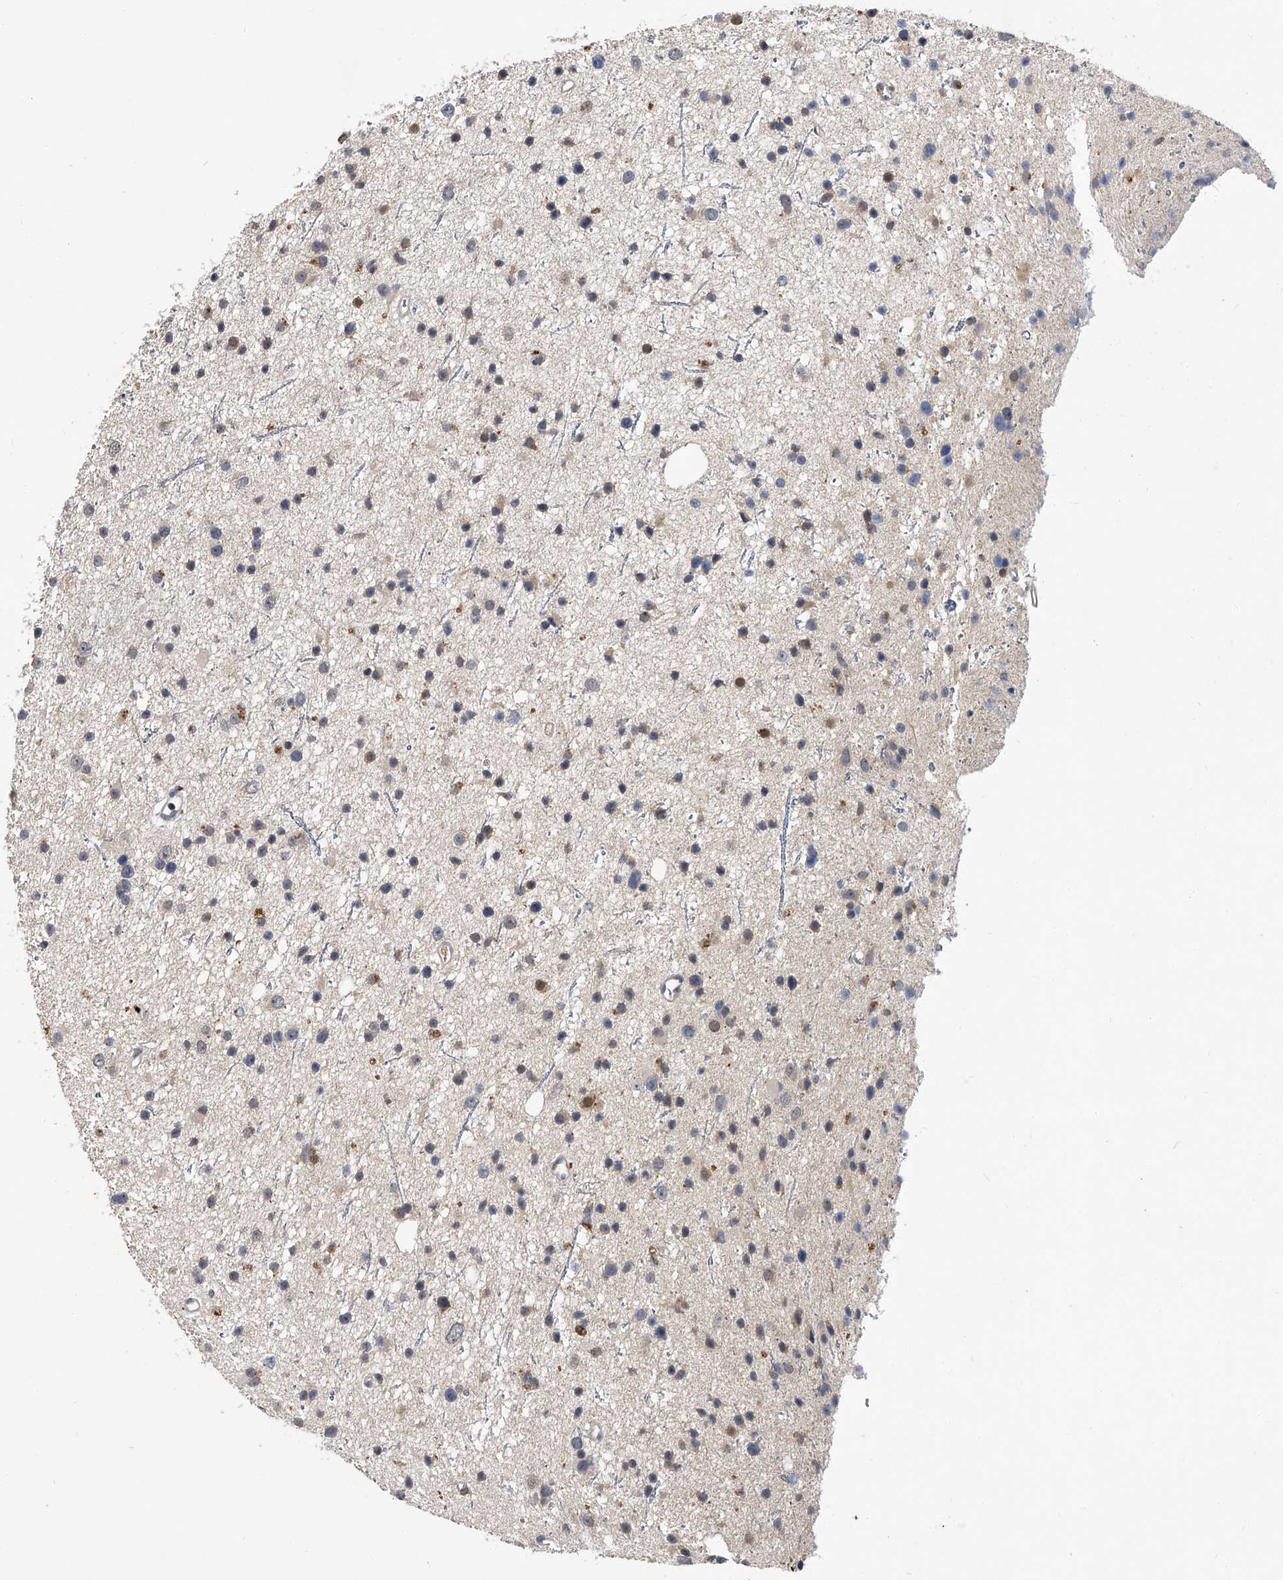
{"staining": {"intensity": "moderate", "quantity": "<25%", "location": "cytoplasmic/membranous"}, "tissue": "glioma", "cell_type": "Tumor cells", "image_type": "cancer", "snomed": [{"axis": "morphology", "description": "Glioma, malignant, Low grade"}, {"axis": "topography", "description": "Cerebral cortex"}], "caption": "Immunohistochemistry staining of malignant glioma (low-grade), which reveals low levels of moderate cytoplasmic/membranous staining in about <25% of tumor cells indicating moderate cytoplasmic/membranous protein expression. The staining was performed using DAB (brown) for protein detection and nuclei were counterstained in hematoxylin (blue).", "gene": "JAG2", "patient": {"sex": "female", "age": 39}}